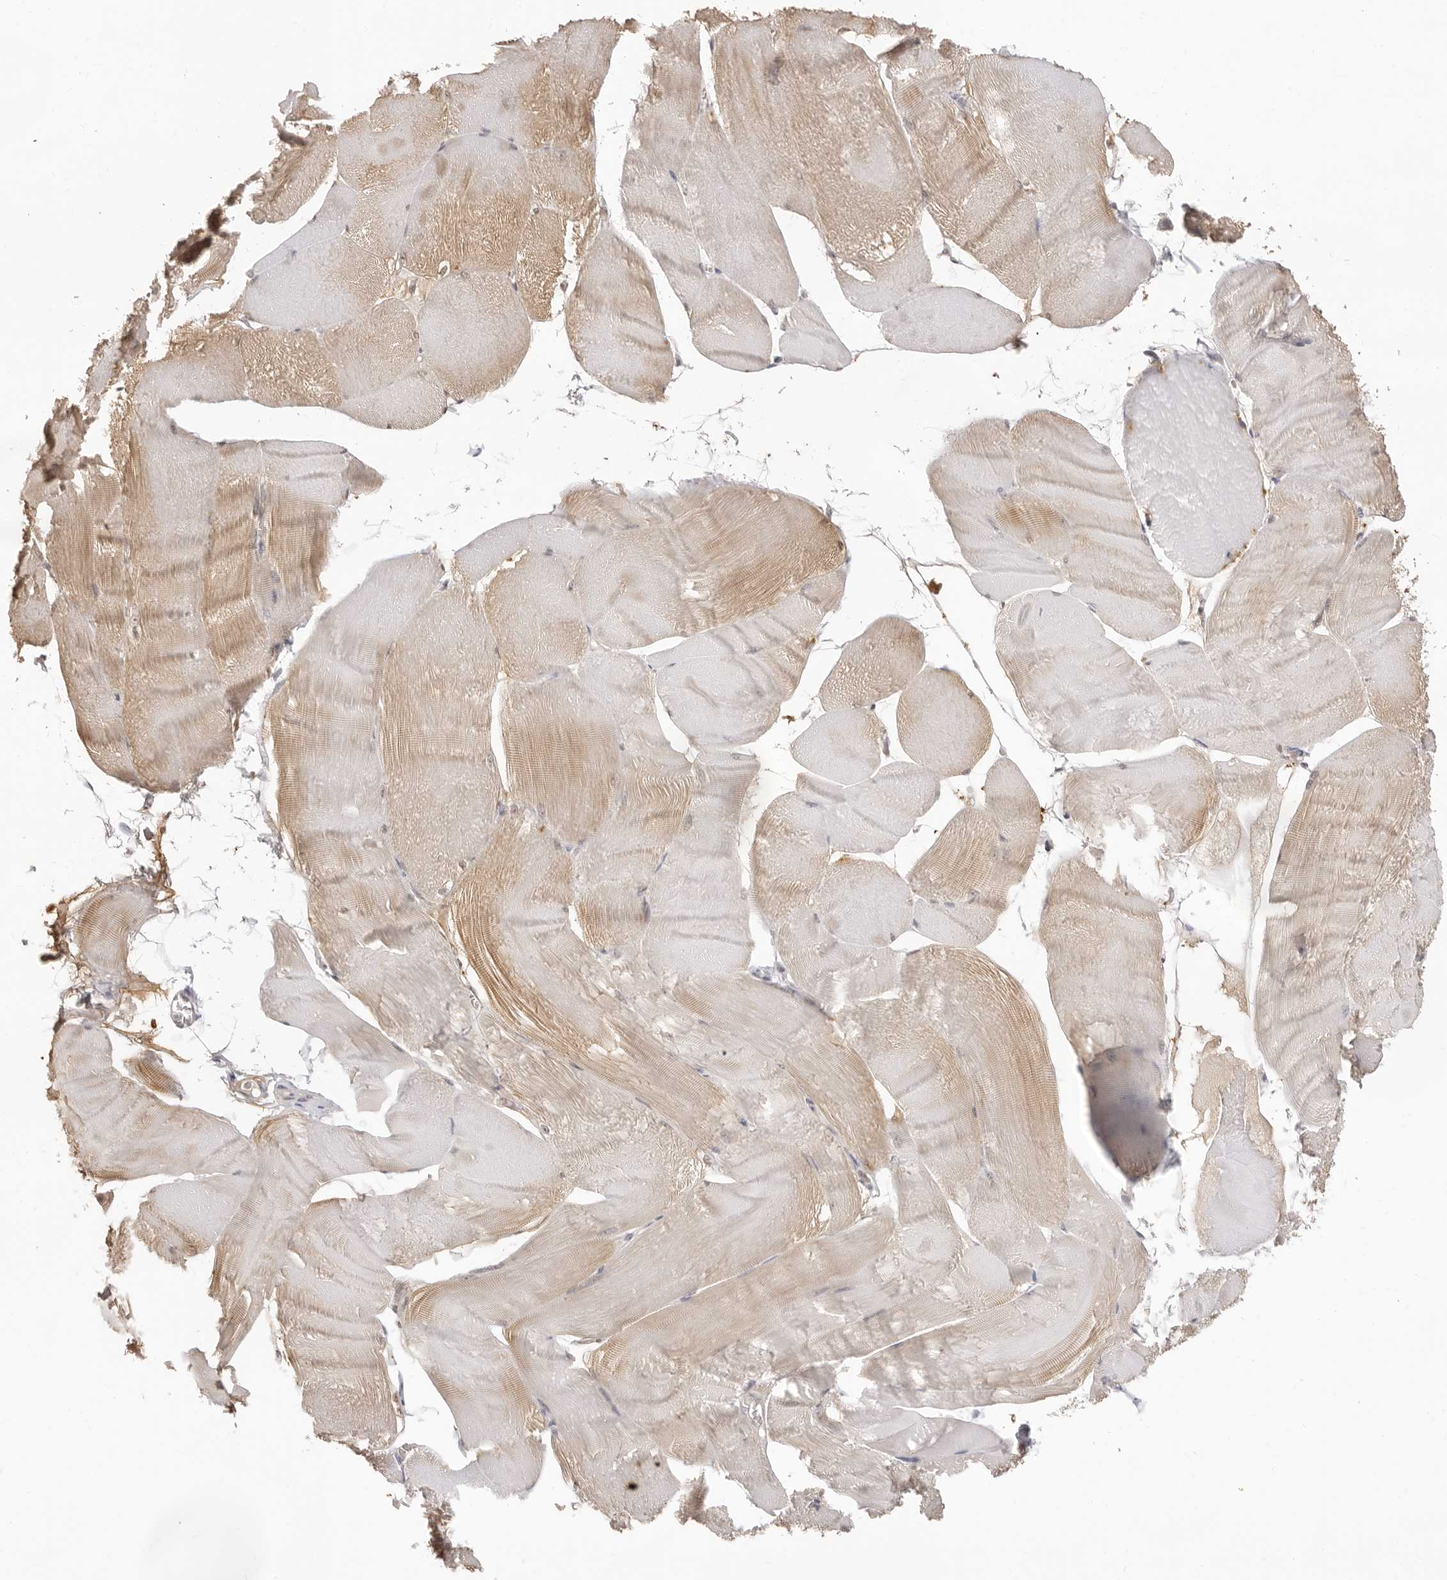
{"staining": {"intensity": "moderate", "quantity": "25%-75%", "location": "cytoplasmic/membranous"}, "tissue": "skeletal muscle", "cell_type": "Myocytes", "image_type": "normal", "snomed": [{"axis": "morphology", "description": "Normal tissue, NOS"}, {"axis": "morphology", "description": "Basal cell carcinoma"}, {"axis": "topography", "description": "Skeletal muscle"}], "caption": "Skeletal muscle was stained to show a protein in brown. There is medium levels of moderate cytoplasmic/membranous expression in approximately 25%-75% of myocytes. The staining was performed using DAB (3,3'-diaminobenzidine), with brown indicating positive protein expression. Nuclei are stained blue with hematoxylin.", "gene": "FDPS", "patient": {"sex": "female", "age": 64}}